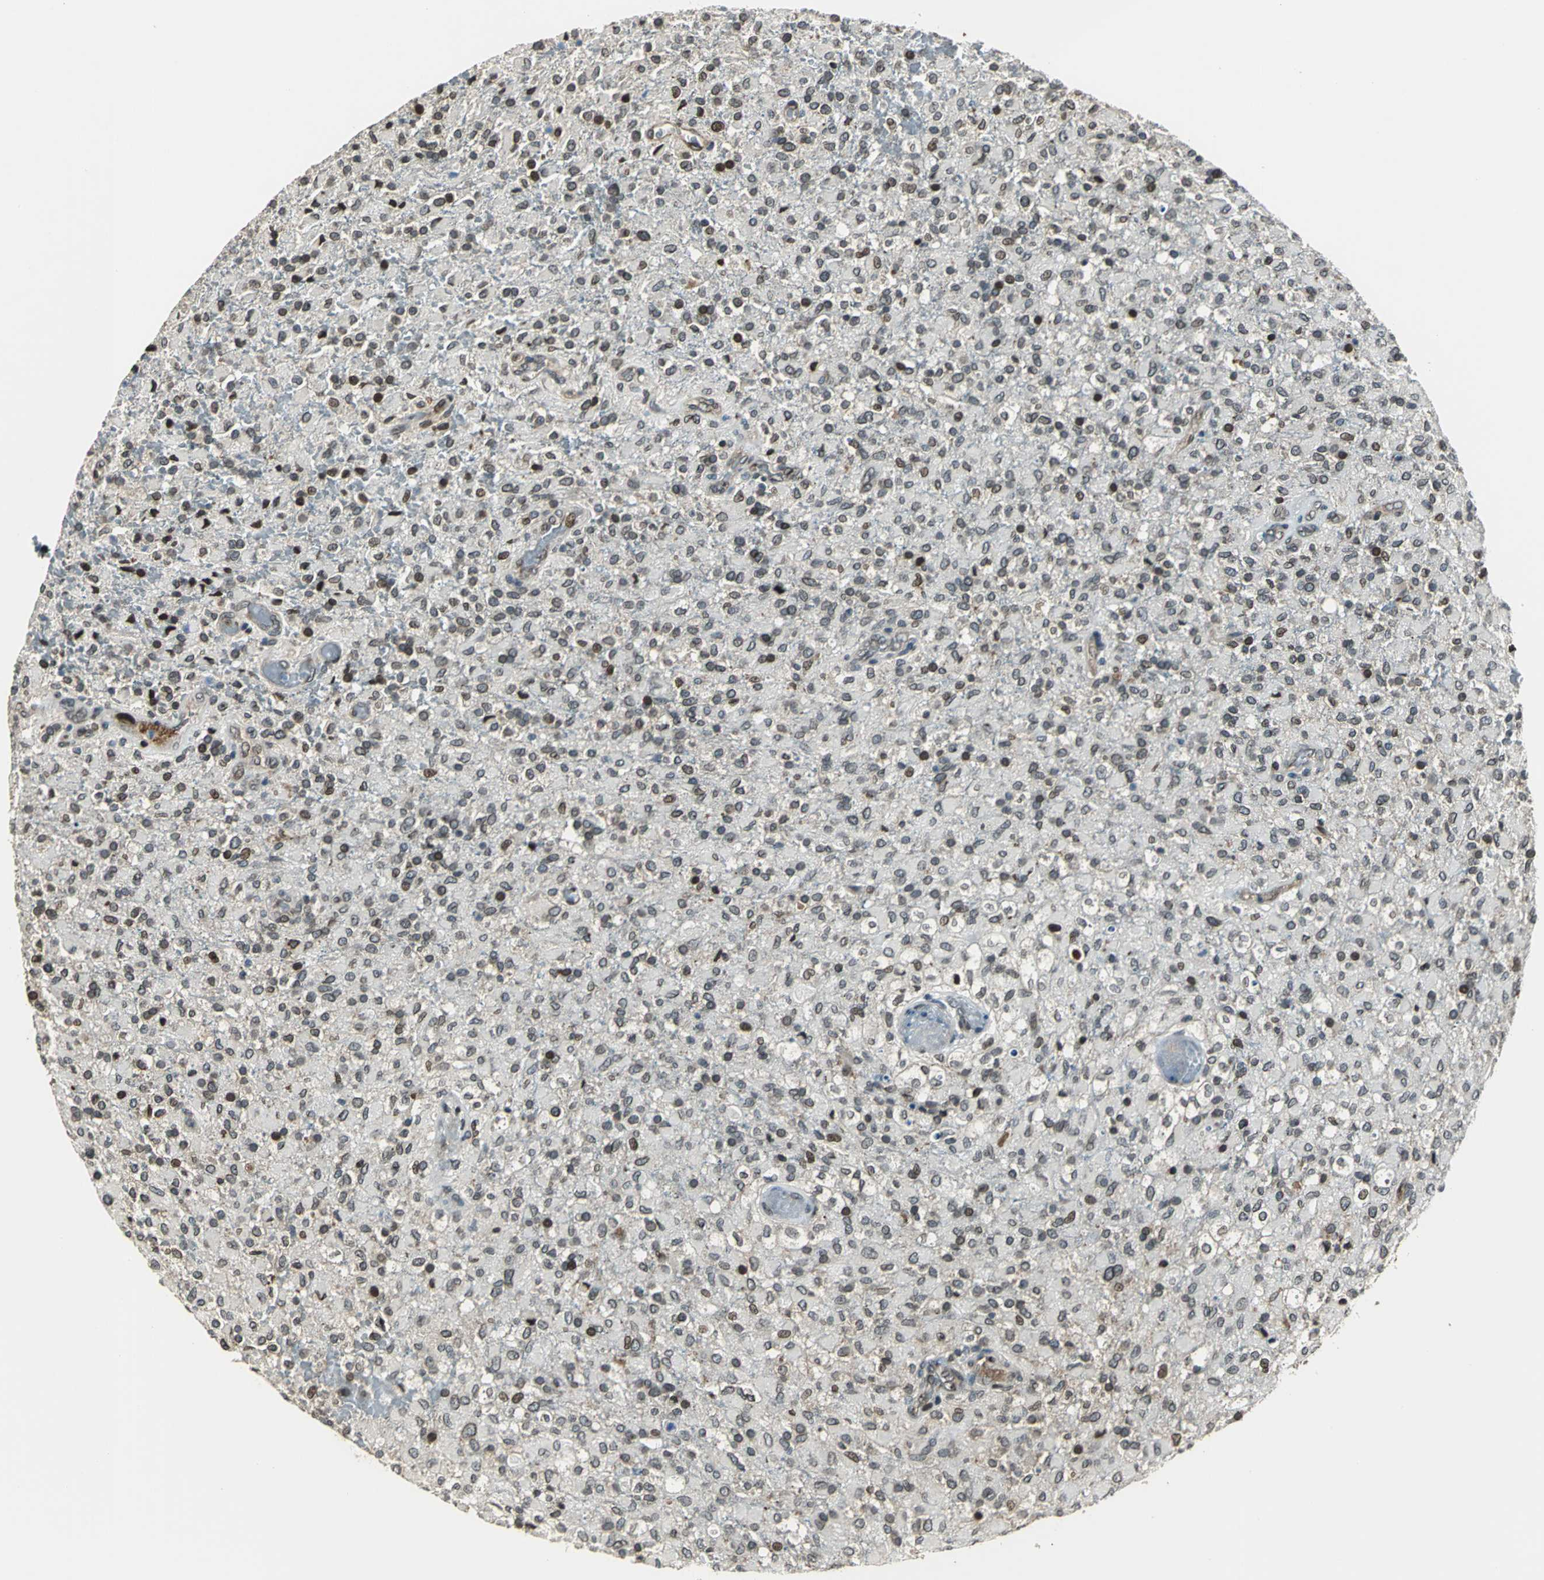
{"staining": {"intensity": "moderate", "quantity": "<25%", "location": "cytoplasmic/membranous,nuclear"}, "tissue": "glioma", "cell_type": "Tumor cells", "image_type": "cancer", "snomed": [{"axis": "morphology", "description": "Glioma, malignant, High grade"}, {"axis": "topography", "description": "Brain"}], "caption": "Approximately <25% of tumor cells in glioma exhibit moderate cytoplasmic/membranous and nuclear protein positivity as visualized by brown immunohistochemical staining.", "gene": "BRIP1", "patient": {"sex": "male", "age": 71}}